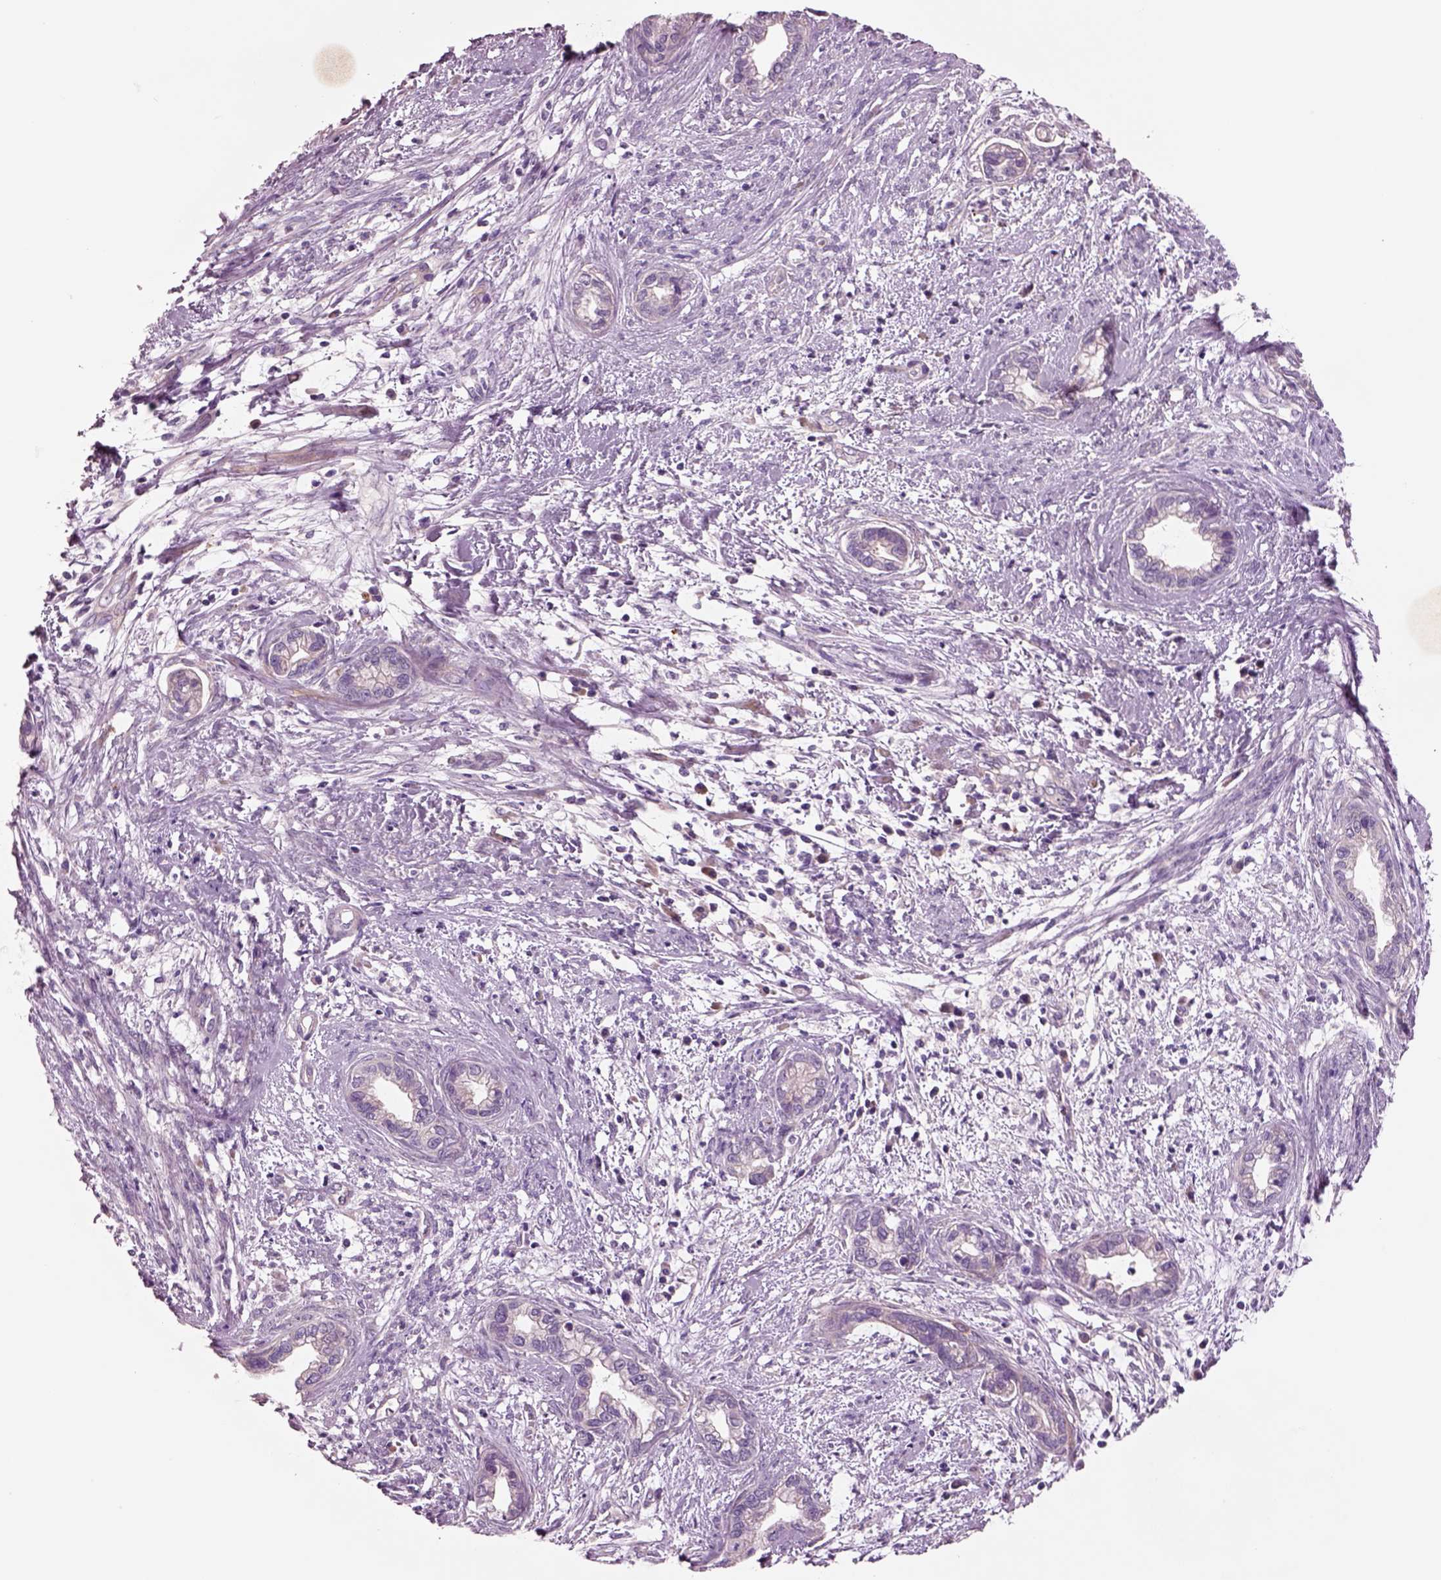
{"staining": {"intensity": "negative", "quantity": "none", "location": "none"}, "tissue": "cervical cancer", "cell_type": "Tumor cells", "image_type": "cancer", "snomed": [{"axis": "morphology", "description": "Adenocarcinoma, NOS"}, {"axis": "topography", "description": "Cervix"}], "caption": "Immunohistochemistry (IHC) of human cervical cancer (adenocarcinoma) demonstrates no staining in tumor cells.", "gene": "PLPP7", "patient": {"sex": "female", "age": 62}}